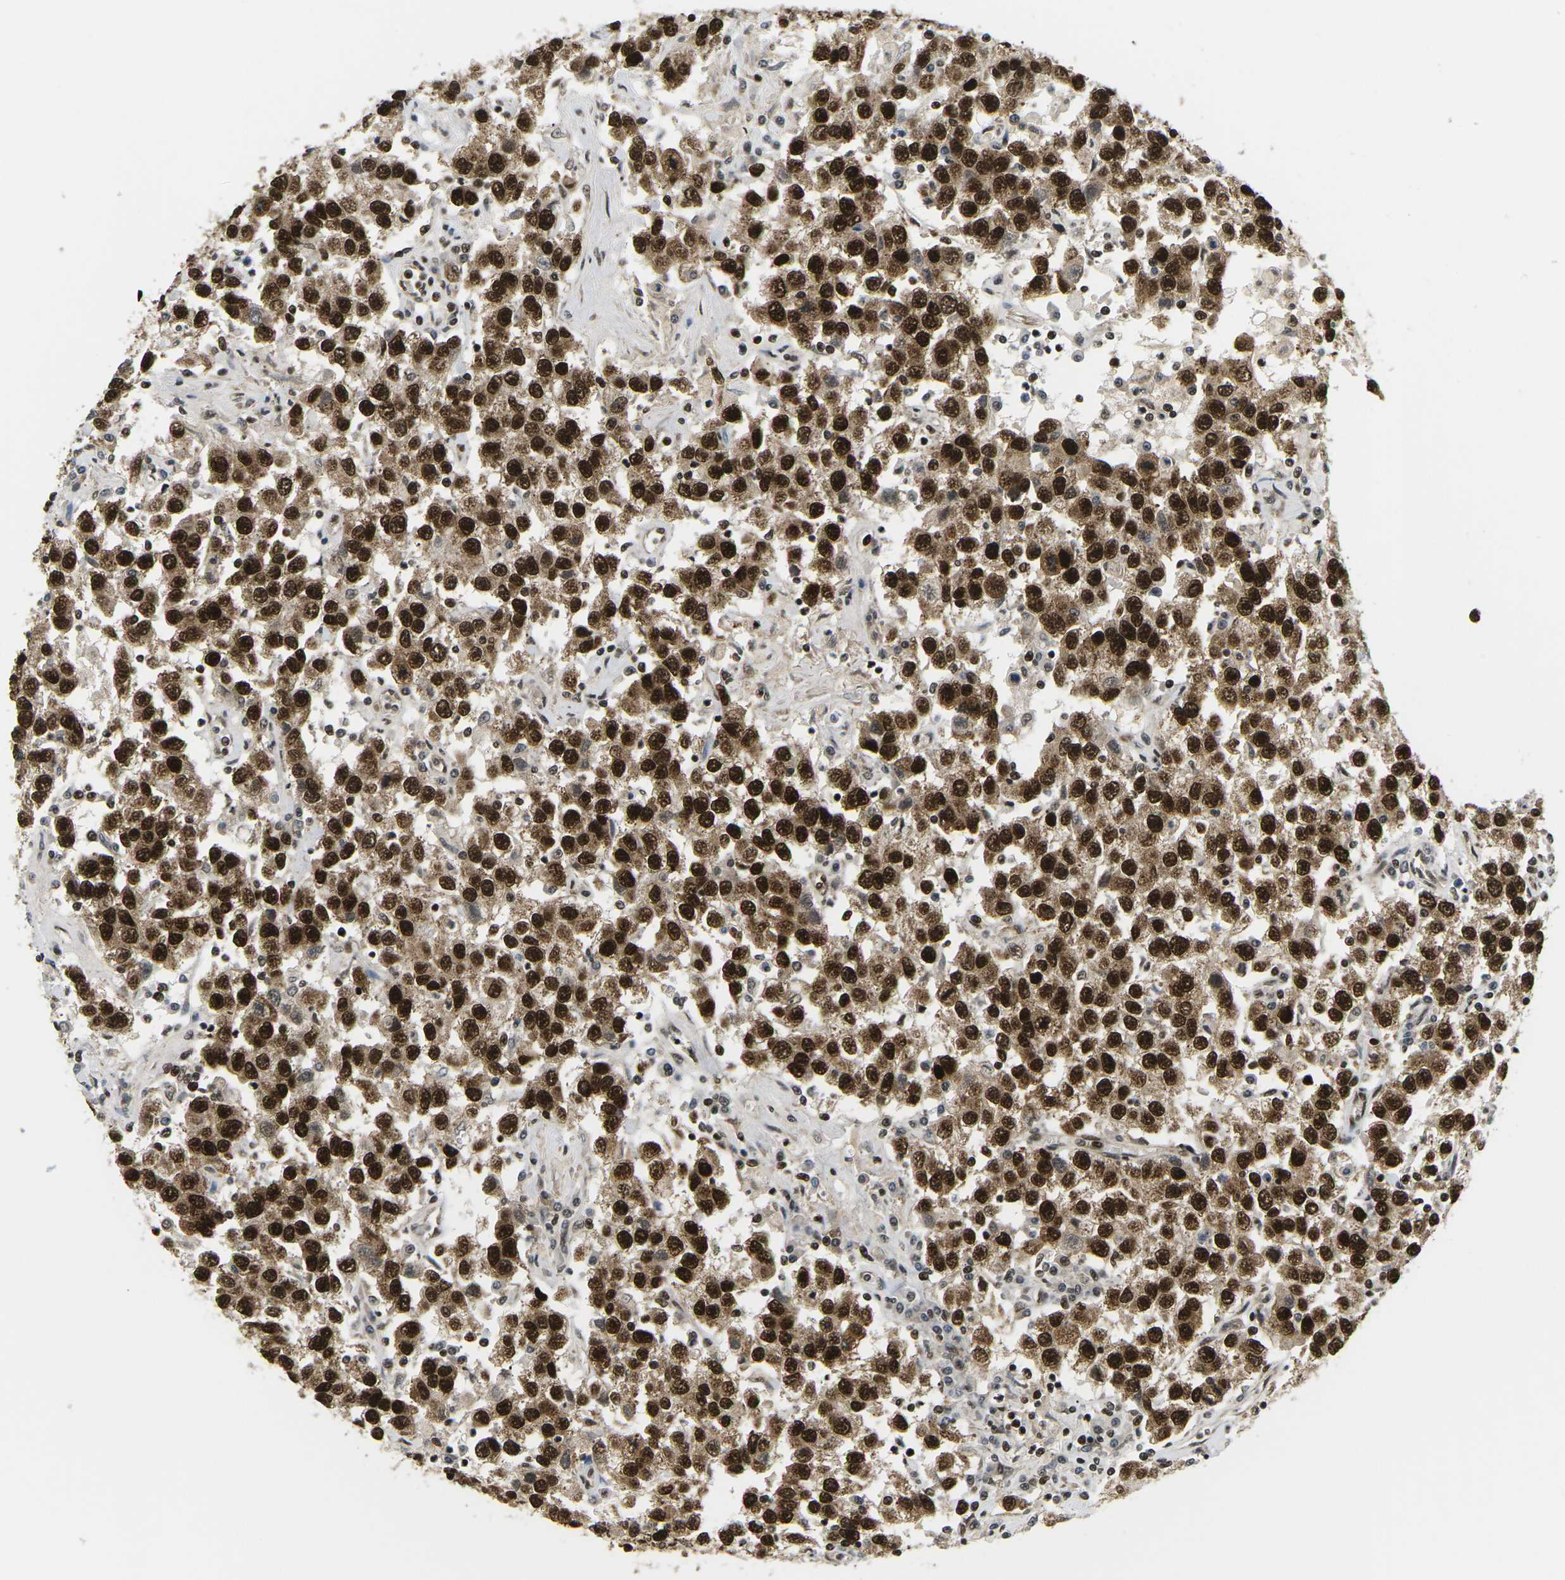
{"staining": {"intensity": "strong", "quantity": ">75%", "location": "cytoplasmic/membranous,nuclear"}, "tissue": "testis cancer", "cell_type": "Tumor cells", "image_type": "cancer", "snomed": [{"axis": "morphology", "description": "Seminoma, NOS"}, {"axis": "topography", "description": "Testis"}], "caption": "Tumor cells demonstrate high levels of strong cytoplasmic/membranous and nuclear expression in about >75% of cells in human testis cancer.", "gene": "CELF1", "patient": {"sex": "male", "age": 41}}